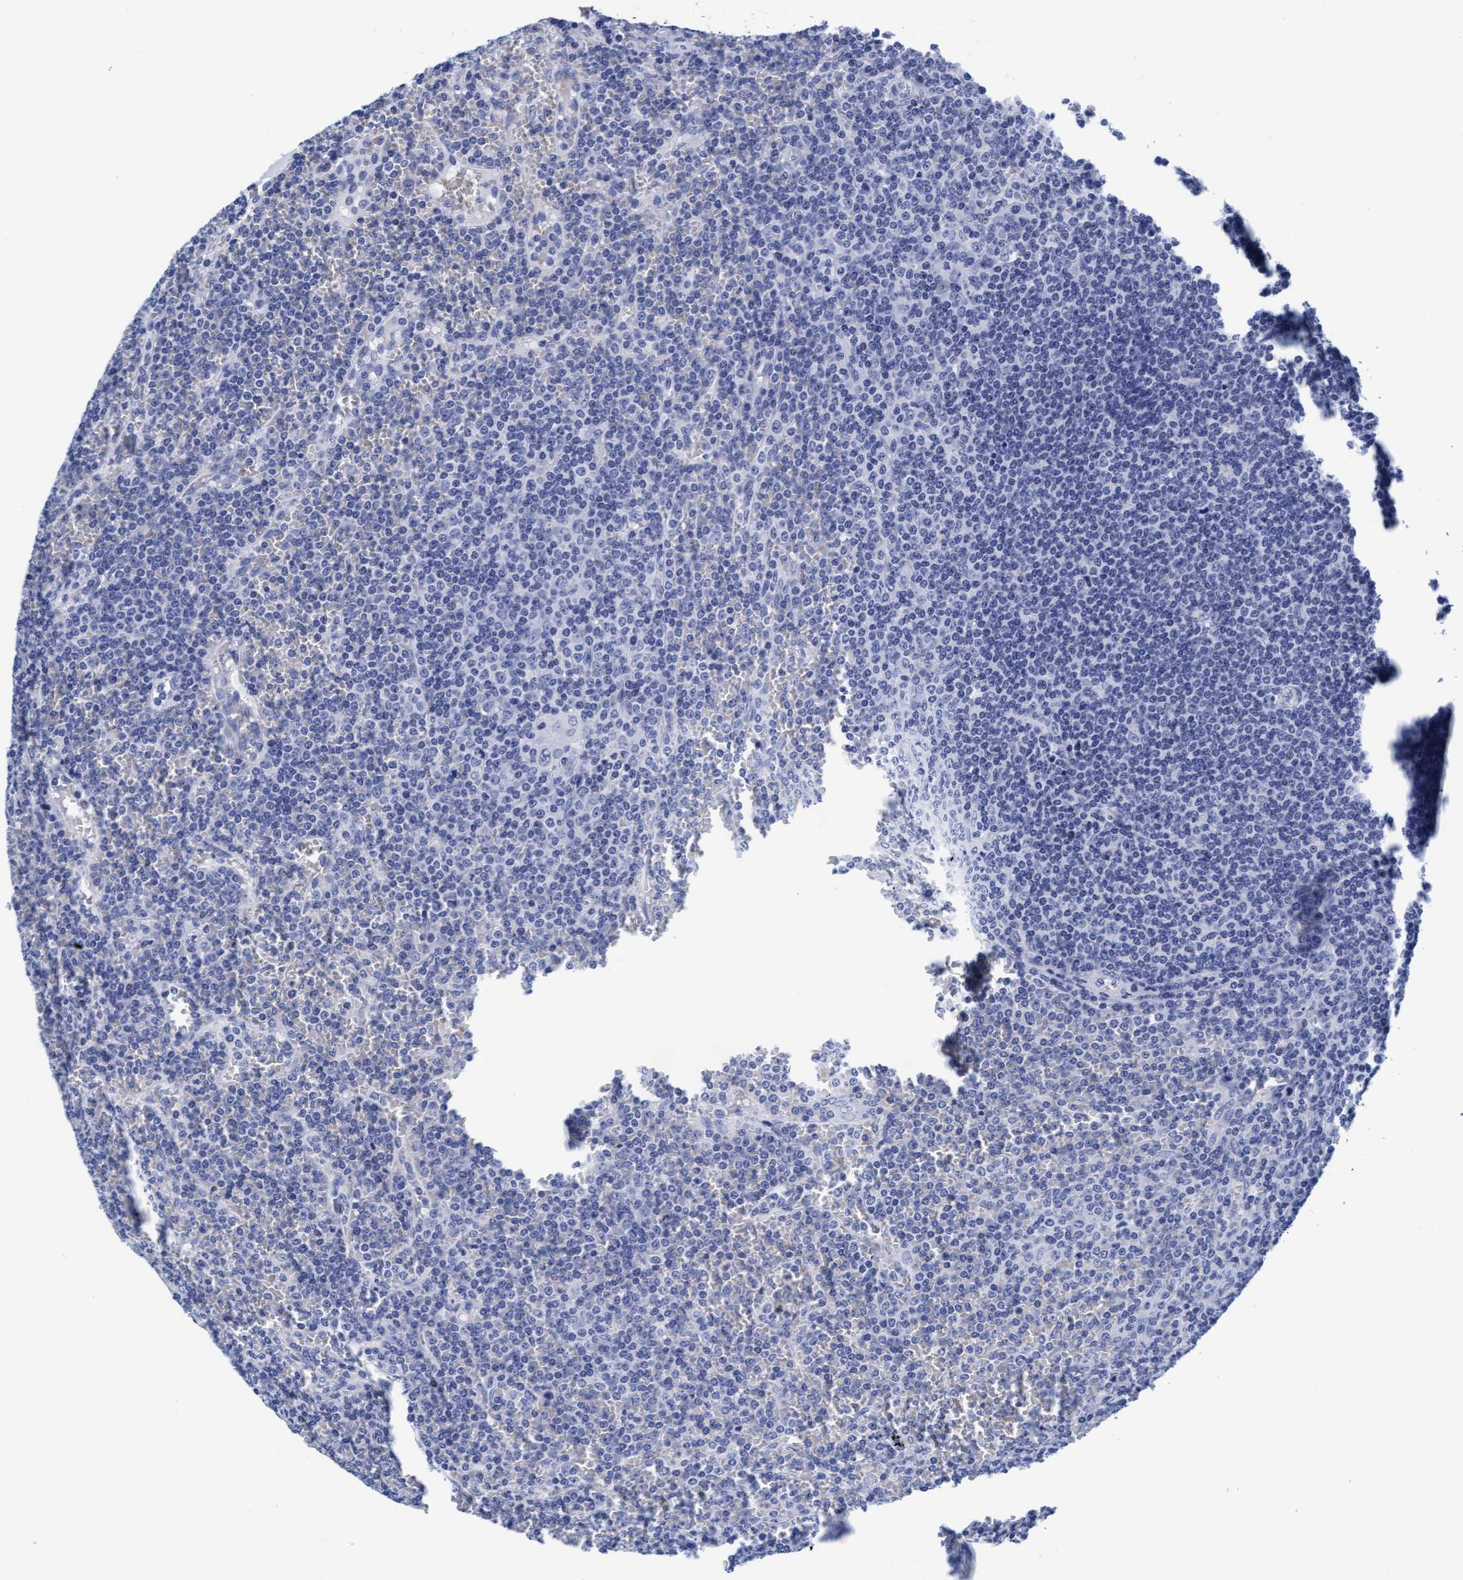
{"staining": {"intensity": "negative", "quantity": "none", "location": "none"}, "tissue": "lymphoma", "cell_type": "Tumor cells", "image_type": "cancer", "snomed": [{"axis": "morphology", "description": "Malignant lymphoma, non-Hodgkin's type, Low grade"}, {"axis": "topography", "description": "Spleen"}], "caption": "A photomicrograph of lymphoma stained for a protein reveals no brown staining in tumor cells.", "gene": "ARSG", "patient": {"sex": "female", "age": 19}}